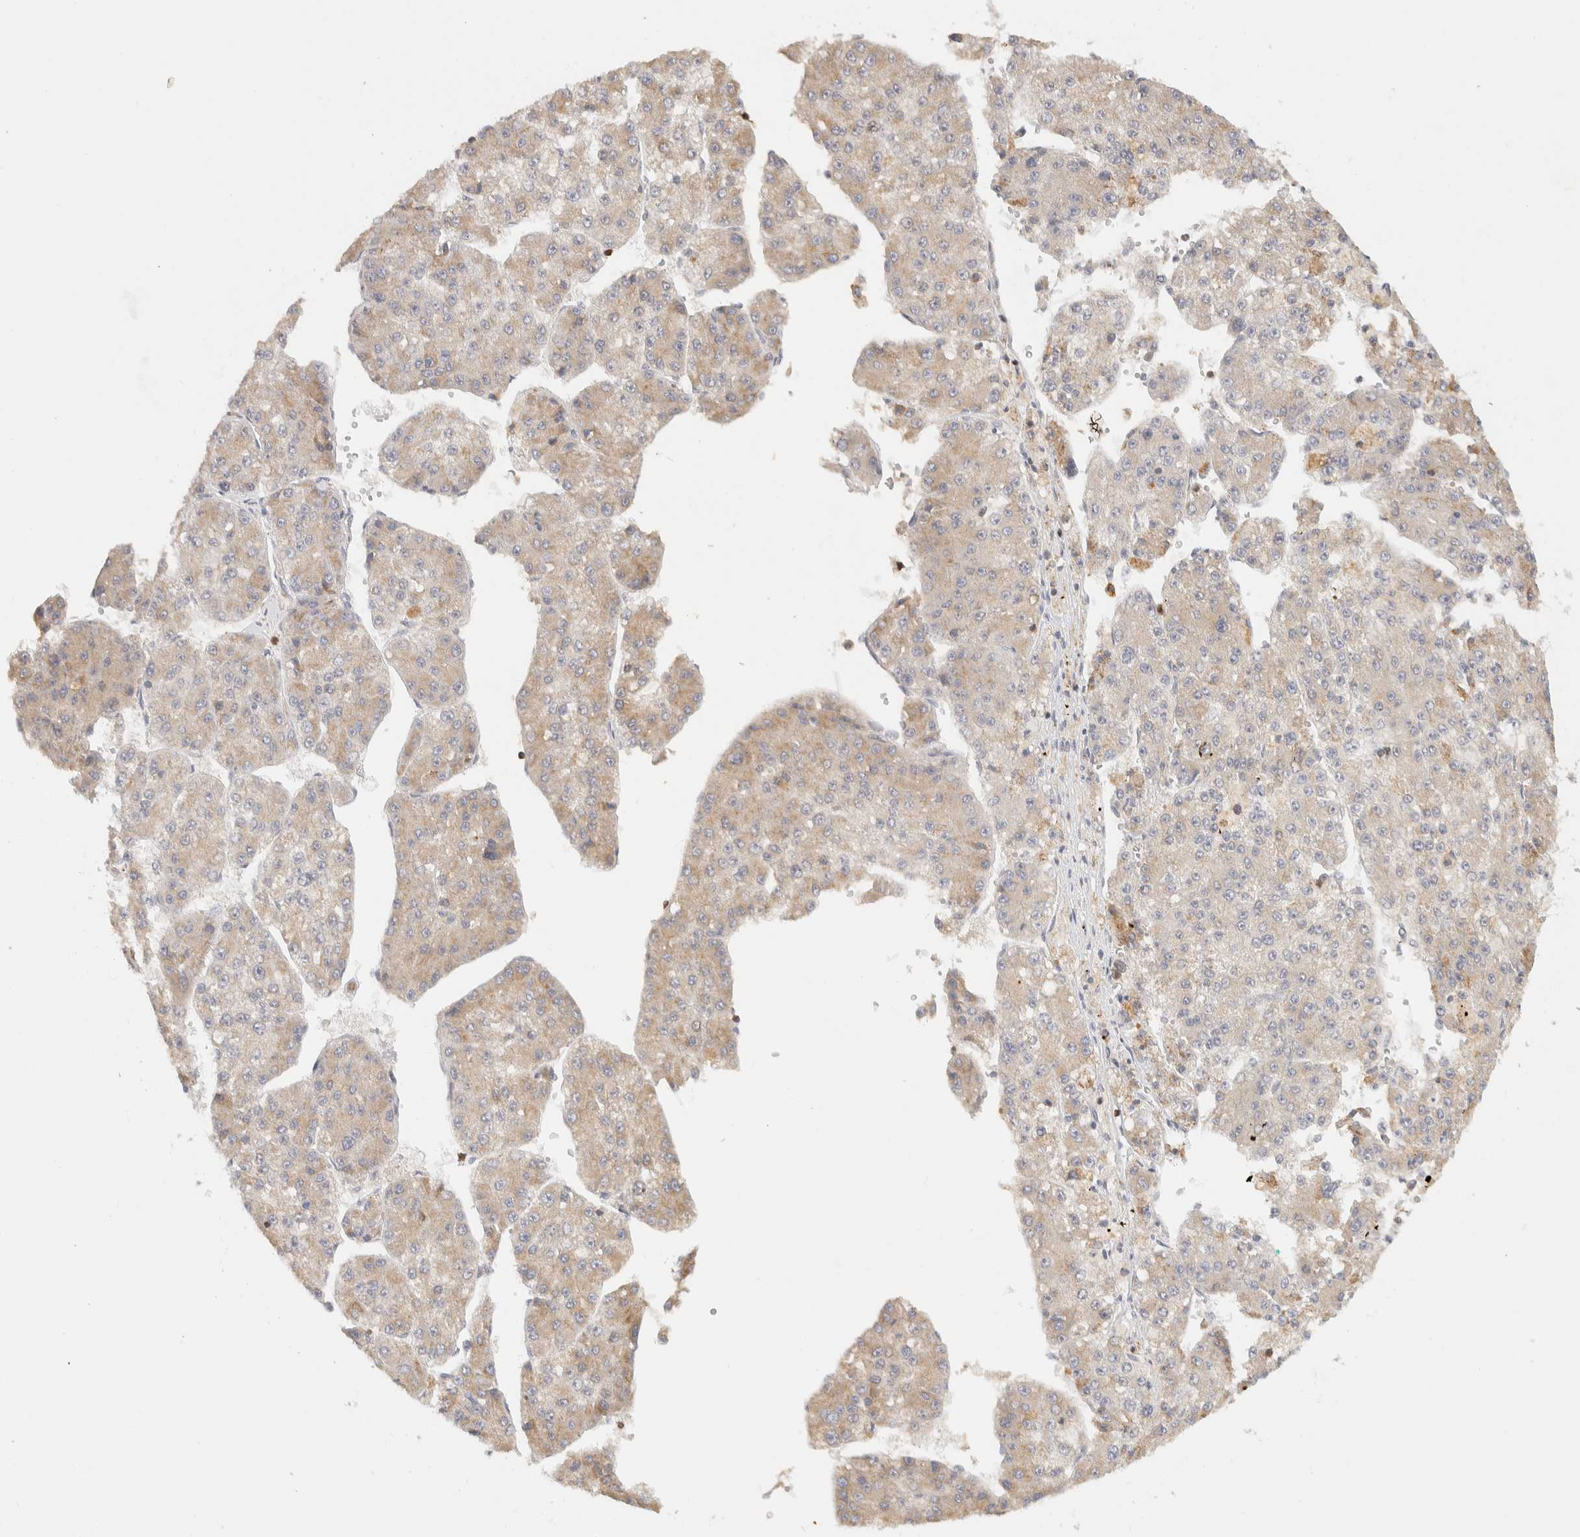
{"staining": {"intensity": "weak", "quantity": ">75%", "location": "cytoplasmic/membranous"}, "tissue": "liver cancer", "cell_type": "Tumor cells", "image_type": "cancer", "snomed": [{"axis": "morphology", "description": "Carcinoma, Hepatocellular, NOS"}, {"axis": "topography", "description": "Liver"}], "caption": "Protein expression analysis of human liver hepatocellular carcinoma reveals weak cytoplasmic/membranous expression in about >75% of tumor cells. (brown staining indicates protein expression, while blue staining denotes nuclei).", "gene": "RUNDC1", "patient": {"sex": "female", "age": 73}}